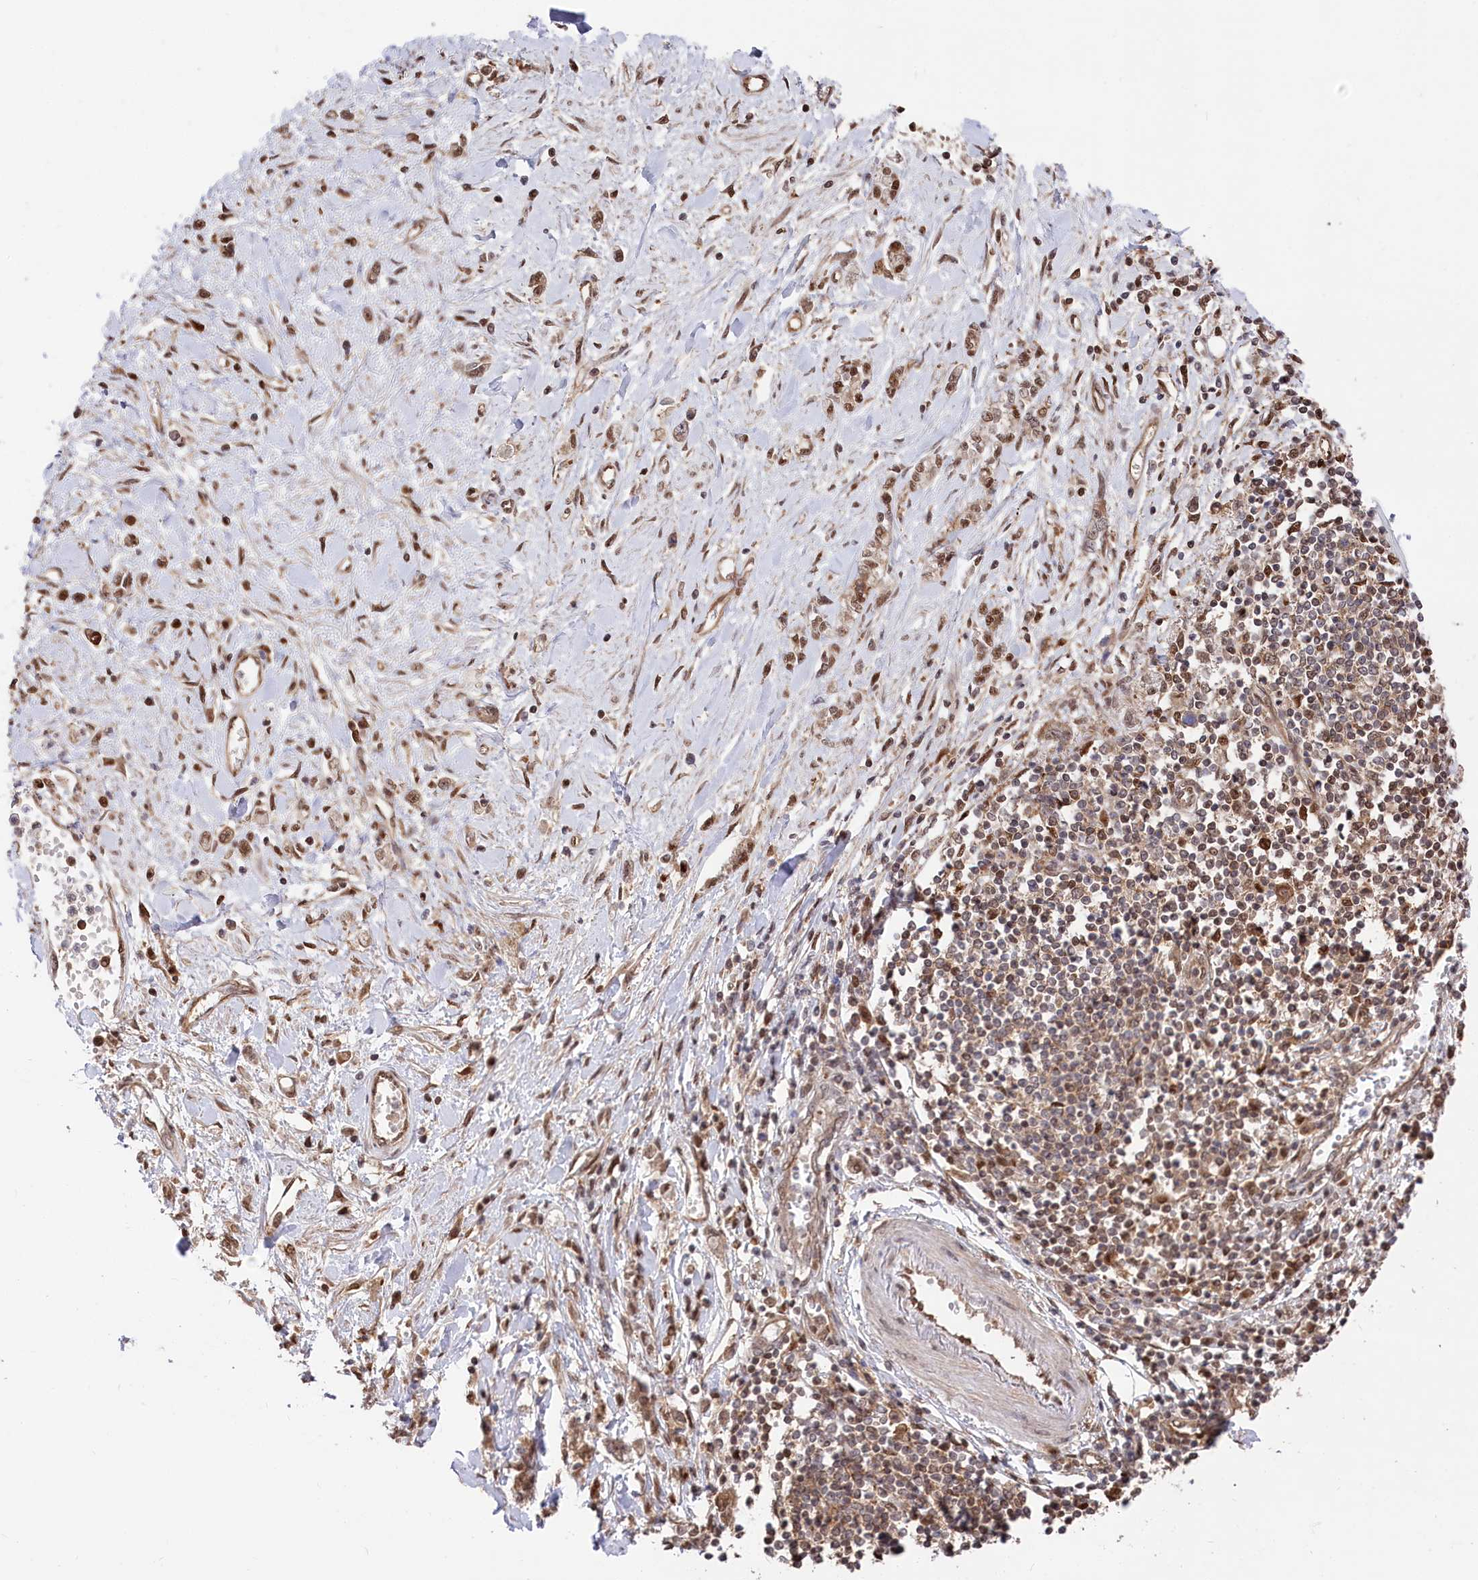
{"staining": {"intensity": "moderate", "quantity": ">75%", "location": "cytoplasmic/membranous,nuclear"}, "tissue": "stomach cancer", "cell_type": "Tumor cells", "image_type": "cancer", "snomed": [{"axis": "morphology", "description": "Adenocarcinoma, NOS"}, {"axis": "topography", "description": "Stomach"}], "caption": "Protein positivity by immunohistochemistry demonstrates moderate cytoplasmic/membranous and nuclear expression in approximately >75% of tumor cells in stomach adenocarcinoma. (DAB (3,3'-diaminobenzidine) IHC with brightfield microscopy, high magnification).", "gene": "PSMA1", "patient": {"sex": "female", "age": 76}}